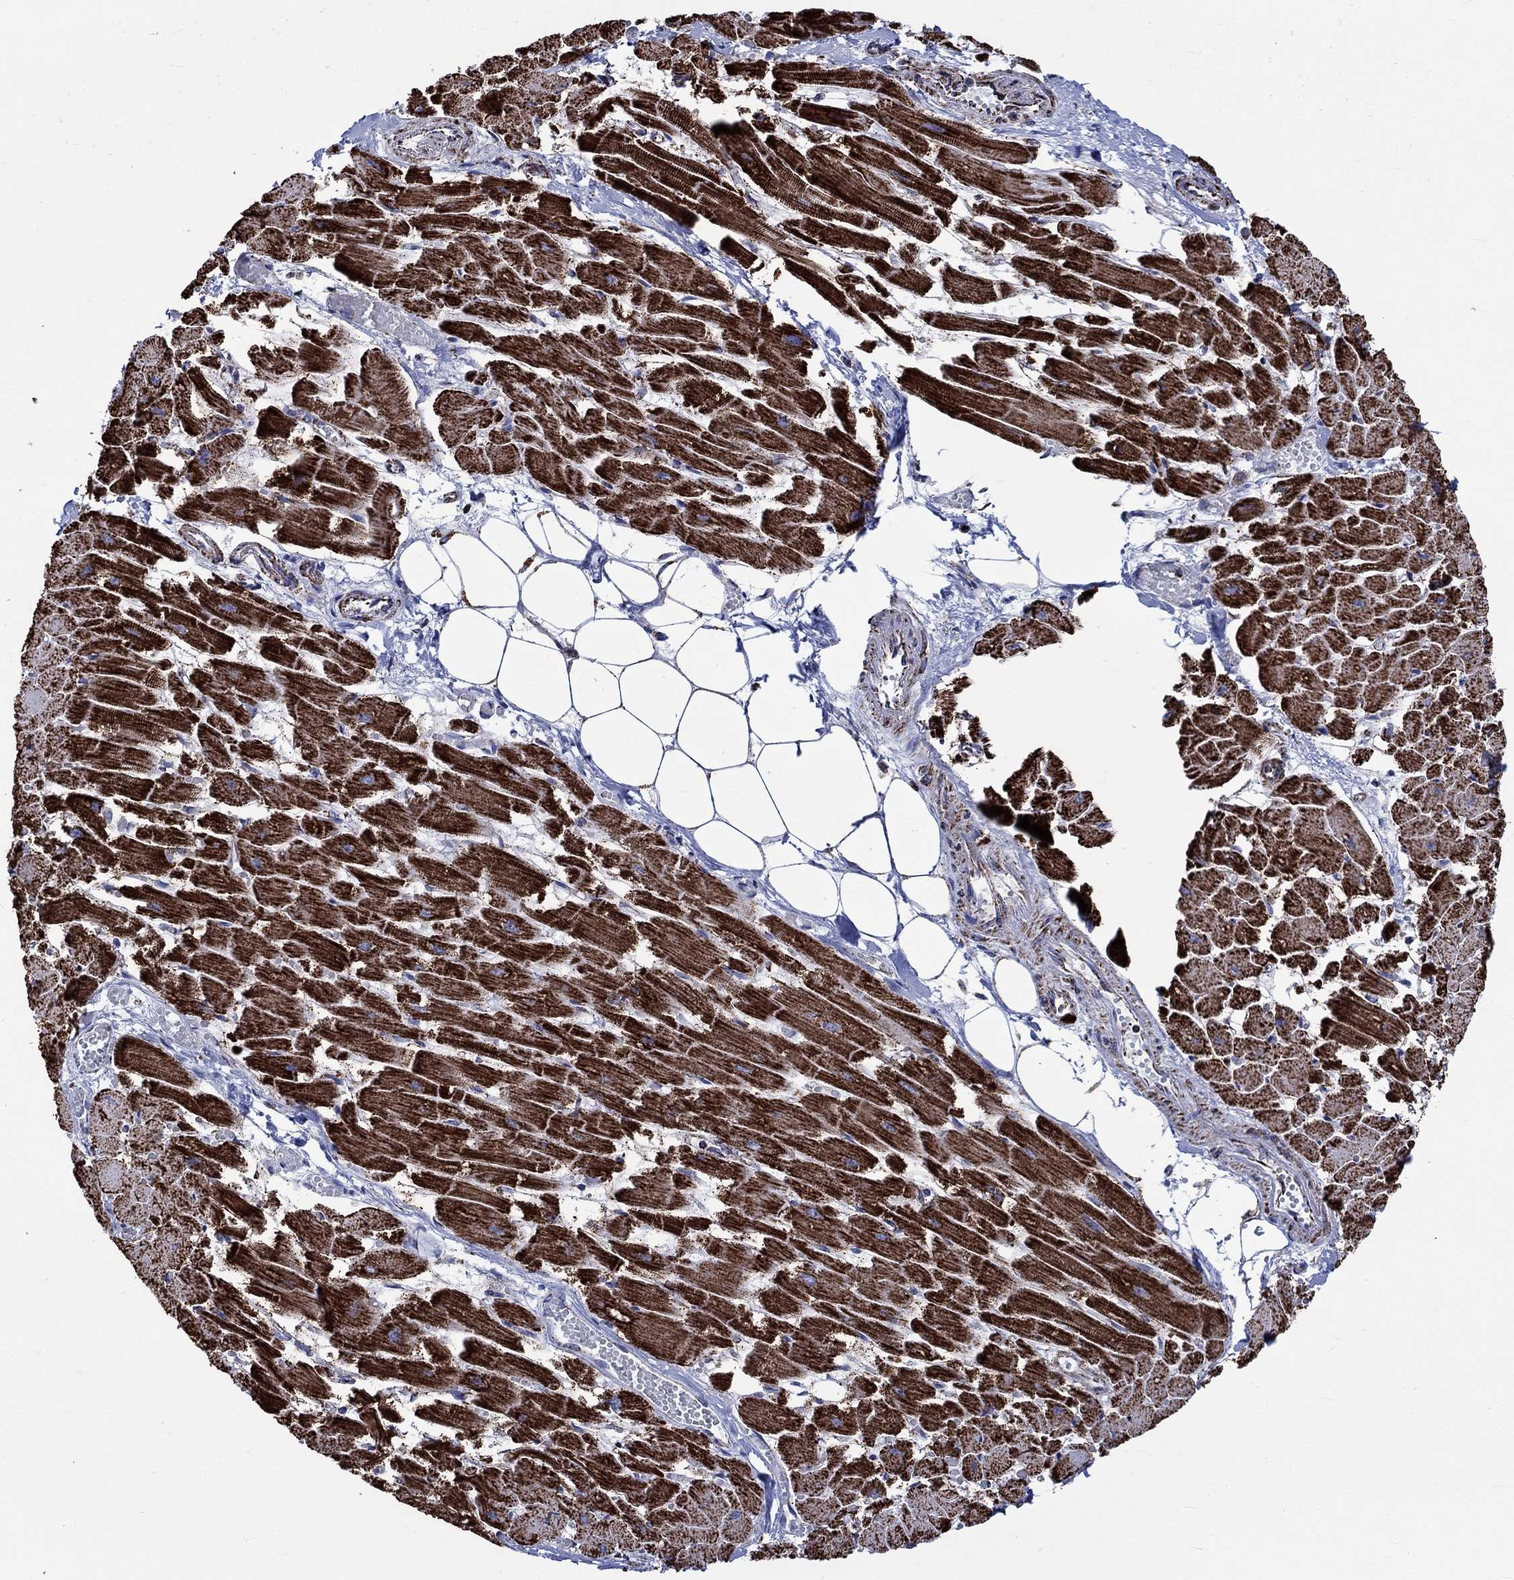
{"staining": {"intensity": "strong", "quantity": ">75%", "location": "cytoplasmic/membranous"}, "tissue": "heart muscle", "cell_type": "Cardiomyocytes", "image_type": "normal", "snomed": [{"axis": "morphology", "description": "Normal tissue, NOS"}, {"axis": "topography", "description": "Heart"}], "caption": "Human heart muscle stained for a protein (brown) exhibits strong cytoplasmic/membranous positive positivity in approximately >75% of cardiomyocytes.", "gene": "RCE1", "patient": {"sex": "female", "age": 52}}